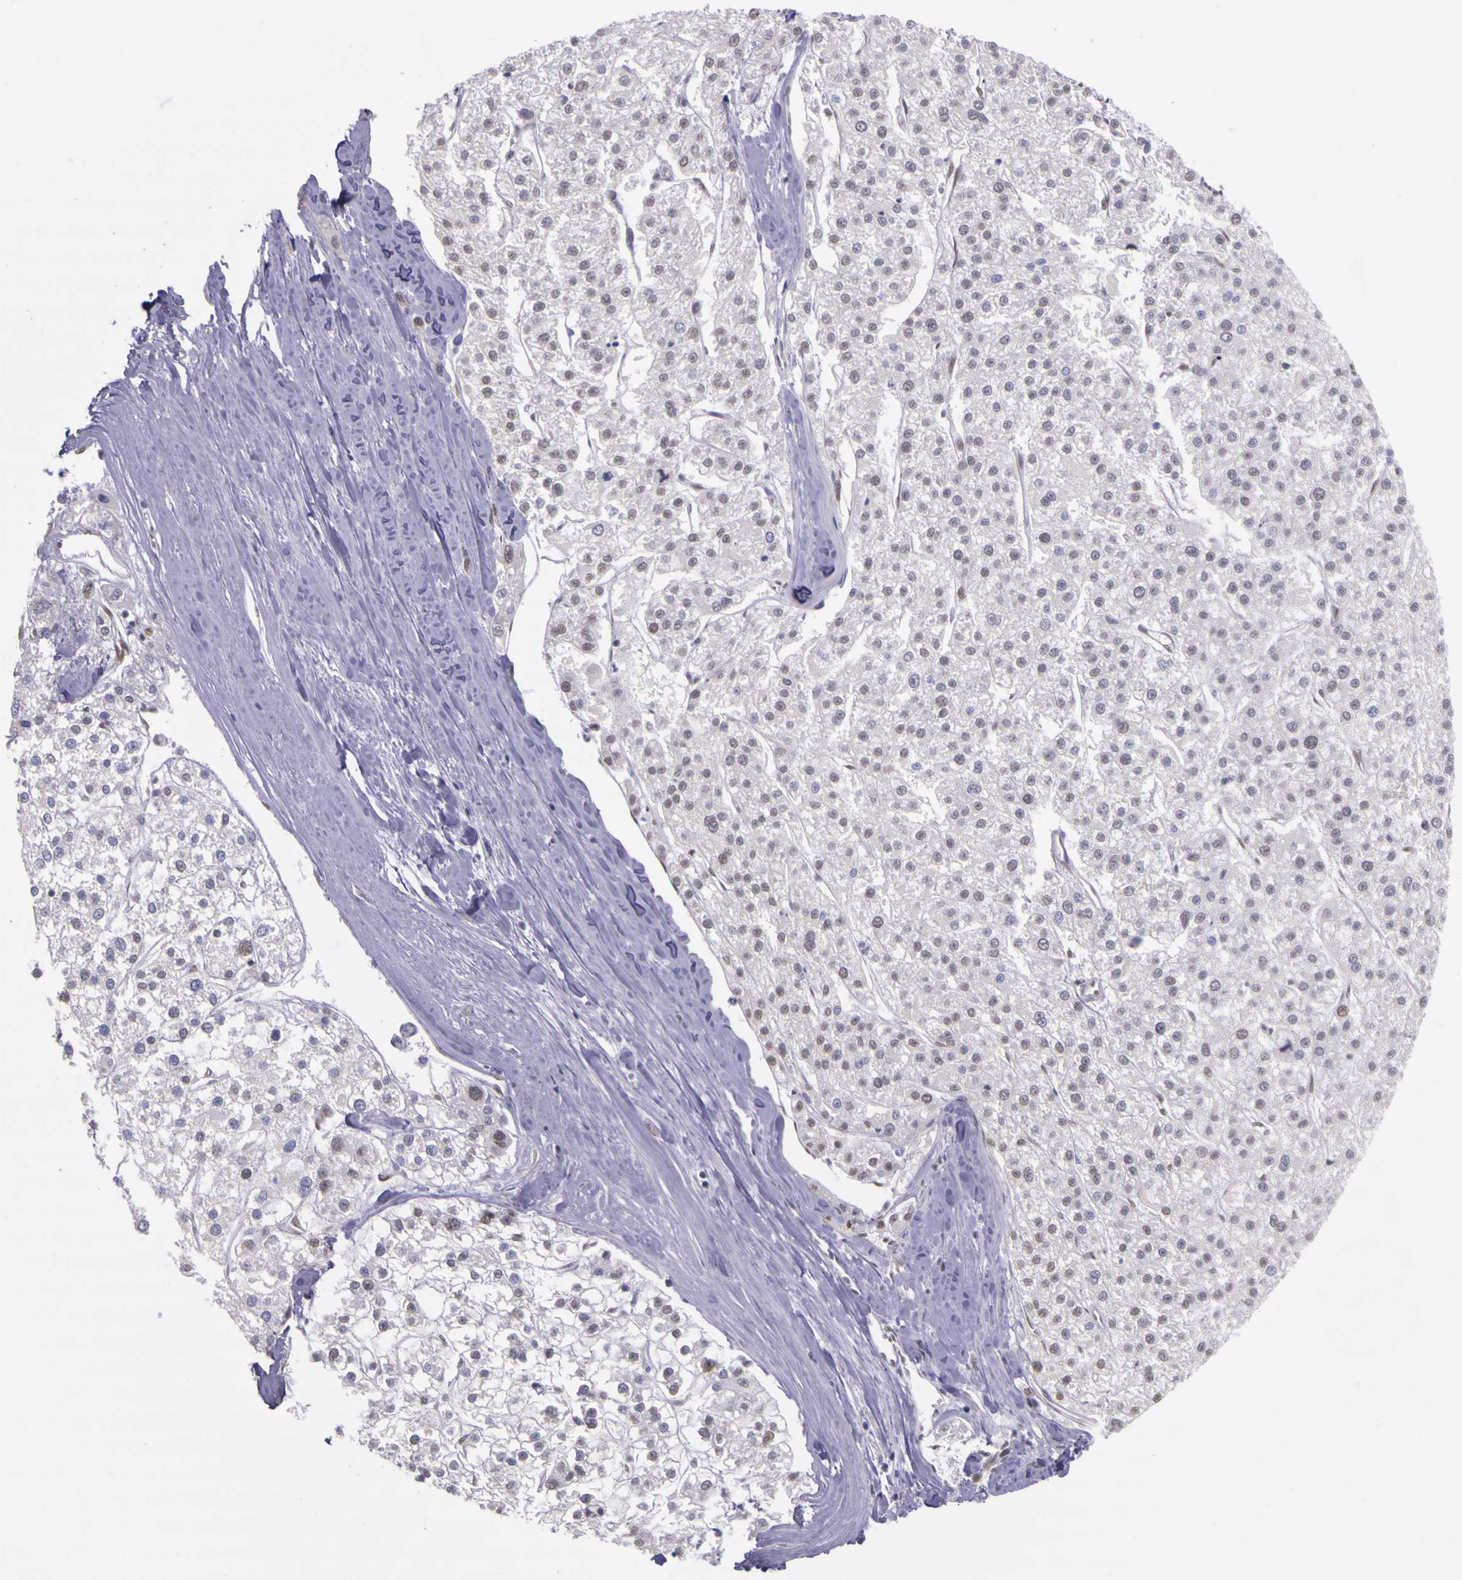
{"staining": {"intensity": "weak", "quantity": "<25%", "location": "nuclear"}, "tissue": "liver cancer", "cell_type": "Tumor cells", "image_type": "cancer", "snomed": [{"axis": "morphology", "description": "Carcinoma, Hepatocellular, NOS"}, {"axis": "topography", "description": "Liver"}], "caption": "Protein analysis of liver hepatocellular carcinoma displays no significant expression in tumor cells.", "gene": "WDR13", "patient": {"sex": "female", "age": 85}}